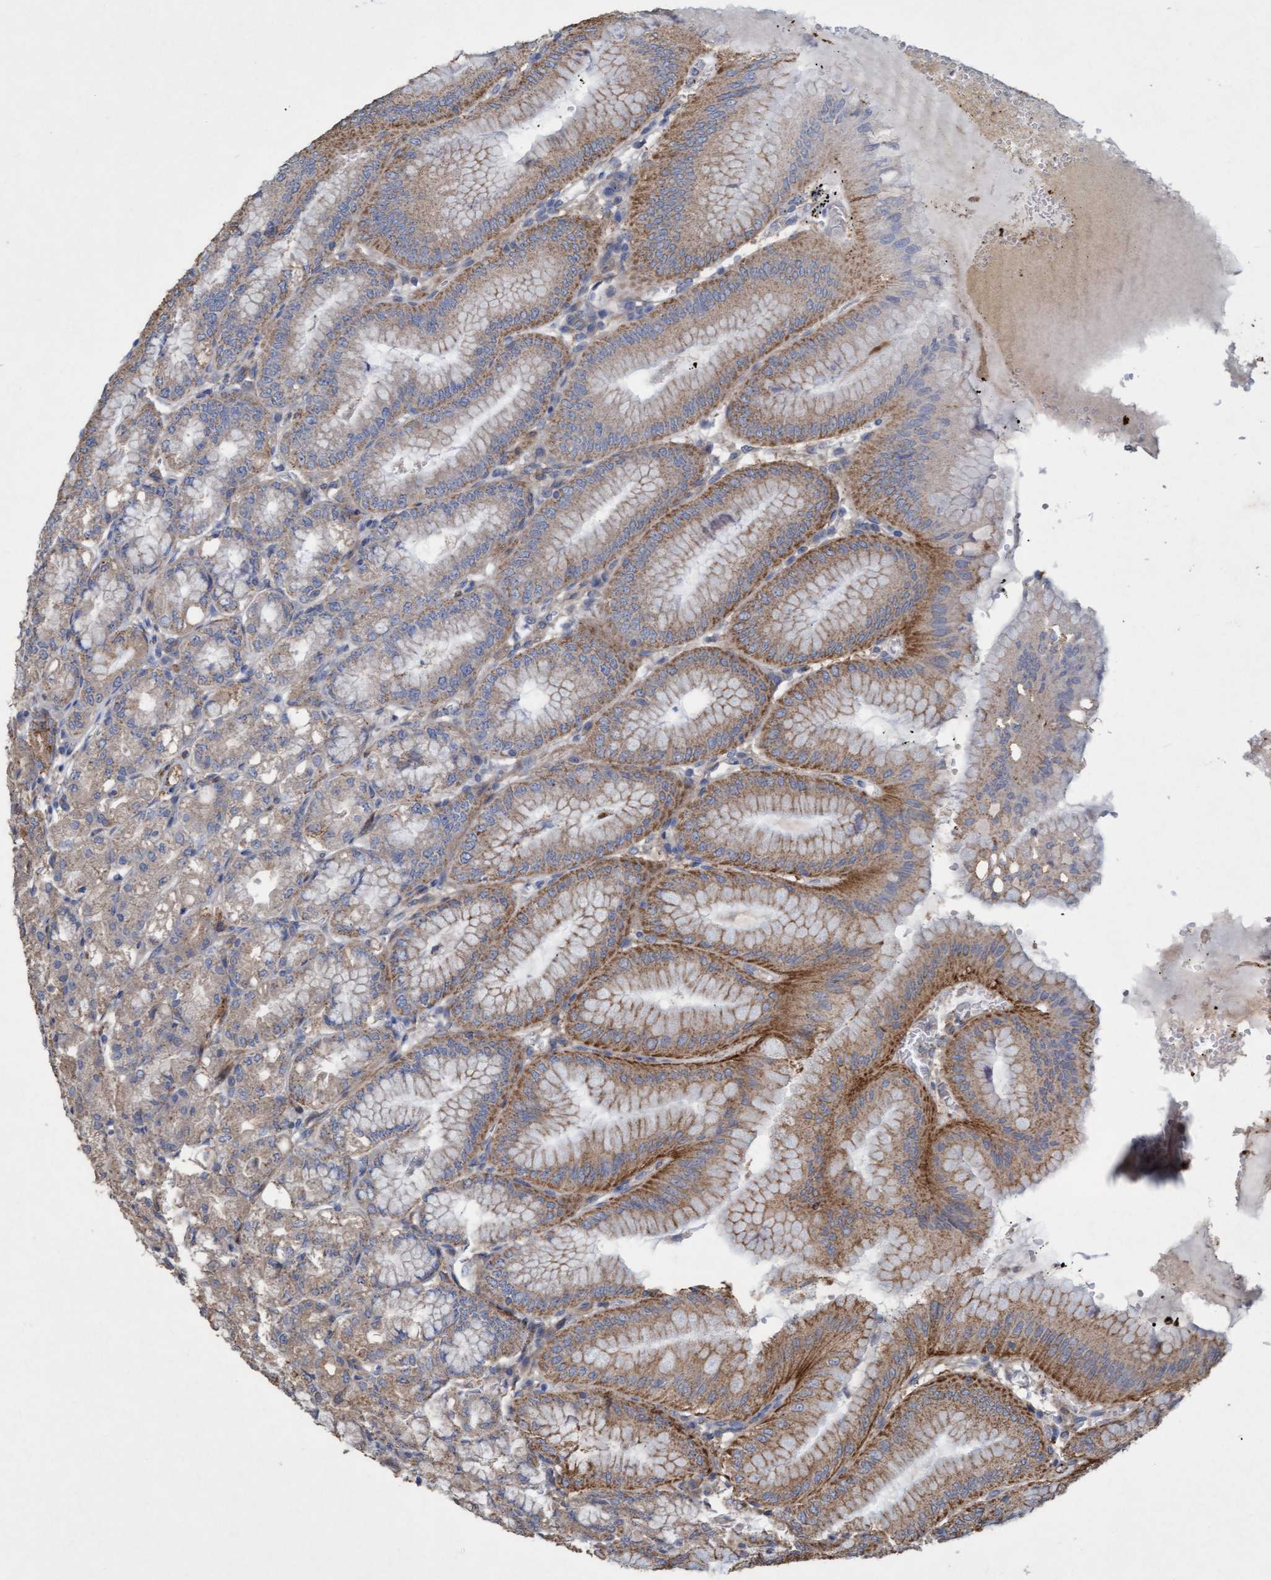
{"staining": {"intensity": "moderate", "quantity": ">75%", "location": "cytoplasmic/membranous"}, "tissue": "stomach", "cell_type": "Glandular cells", "image_type": "normal", "snomed": [{"axis": "morphology", "description": "Normal tissue, NOS"}, {"axis": "topography", "description": "Stomach, lower"}], "caption": "A brown stain highlights moderate cytoplasmic/membranous positivity of a protein in glandular cells of benign human stomach.", "gene": "DDHD2", "patient": {"sex": "male", "age": 71}}